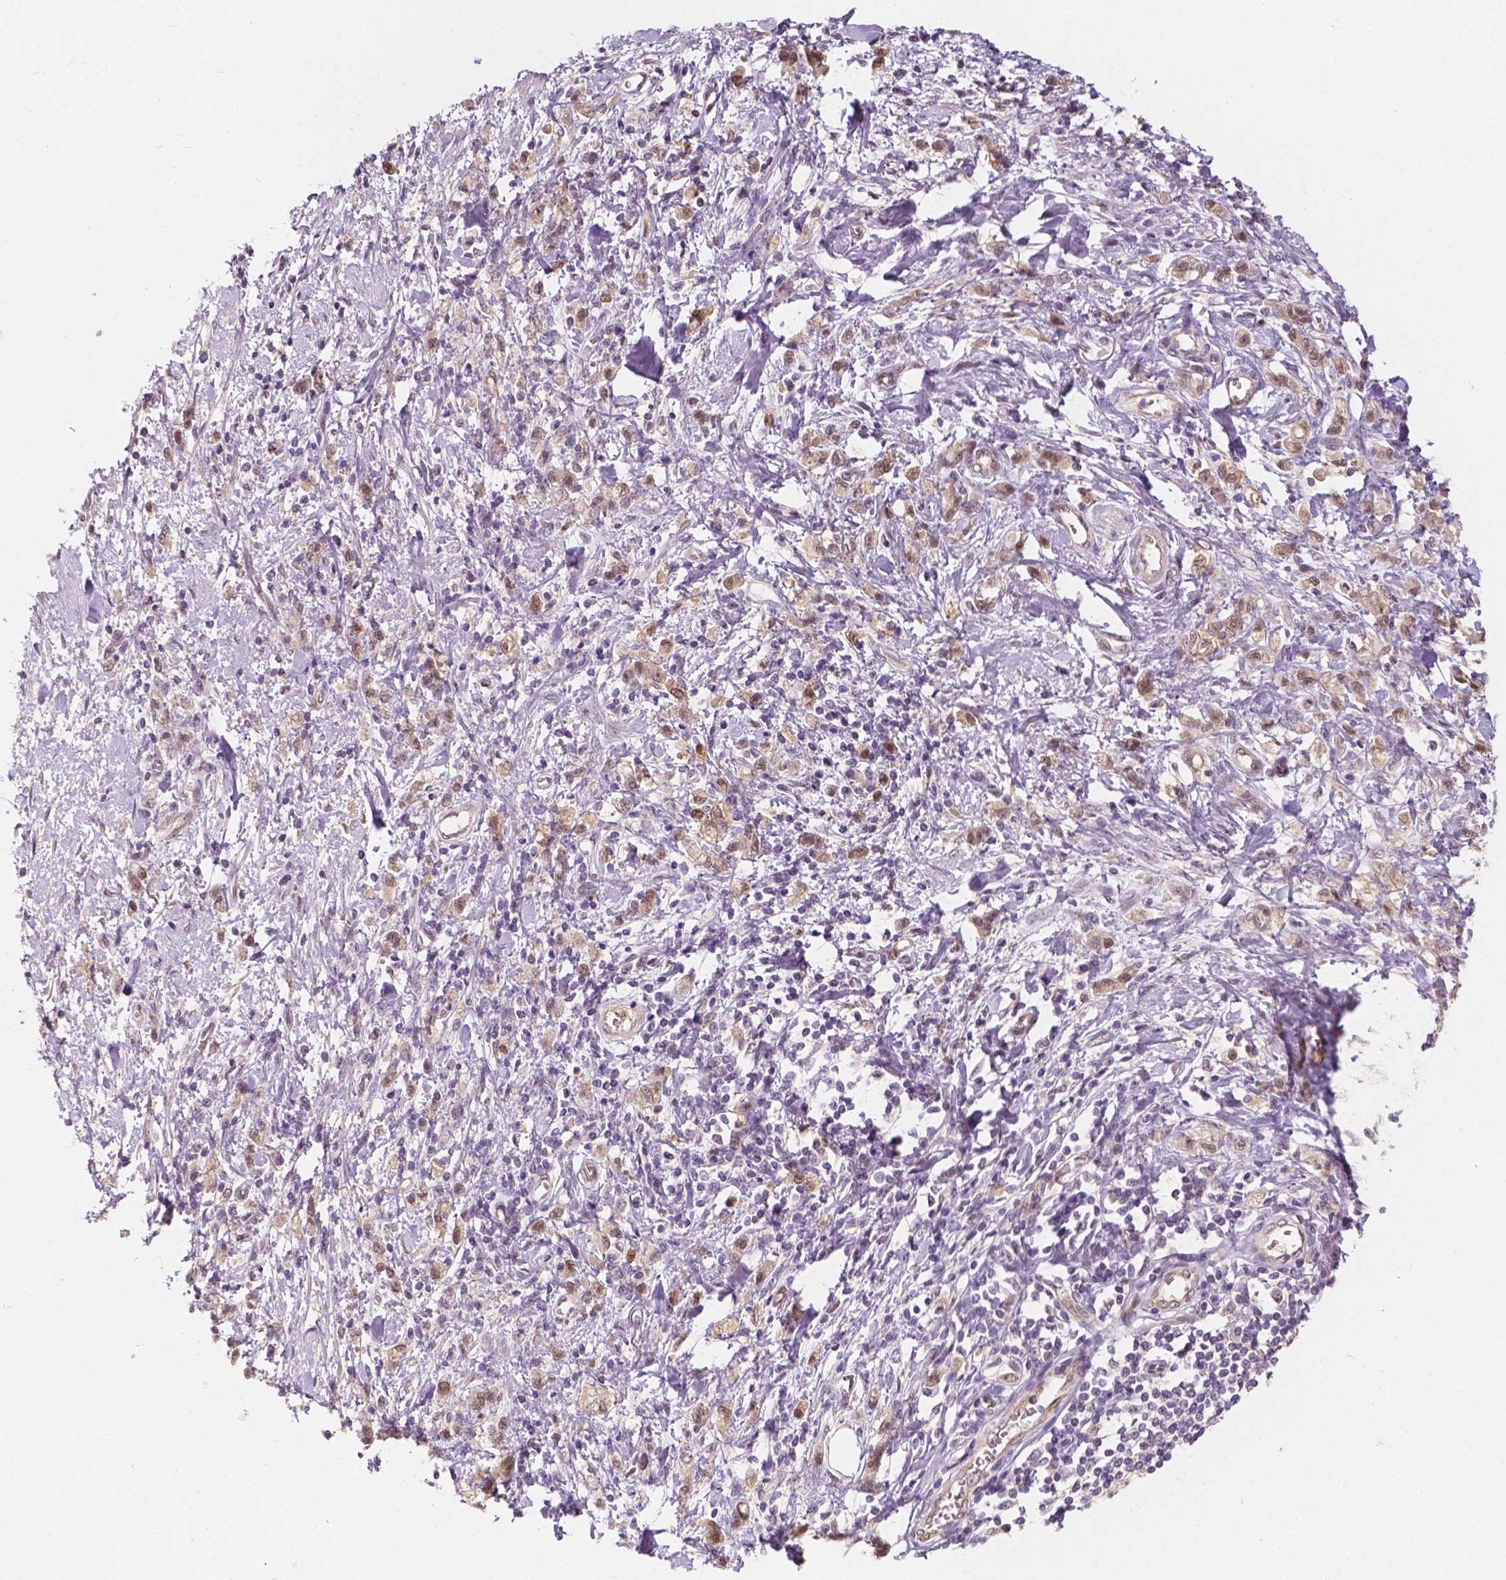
{"staining": {"intensity": "weak", "quantity": ">75%", "location": "cytoplasmic/membranous,nuclear"}, "tissue": "stomach cancer", "cell_type": "Tumor cells", "image_type": "cancer", "snomed": [{"axis": "morphology", "description": "Adenocarcinoma, NOS"}, {"axis": "topography", "description": "Stomach"}], "caption": "Stomach adenocarcinoma tissue demonstrates weak cytoplasmic/membranous and nuclear staining in about >75% of tumor cells", "gene": "NAPRT", "patient": {"sex": "male", "age": 77}}